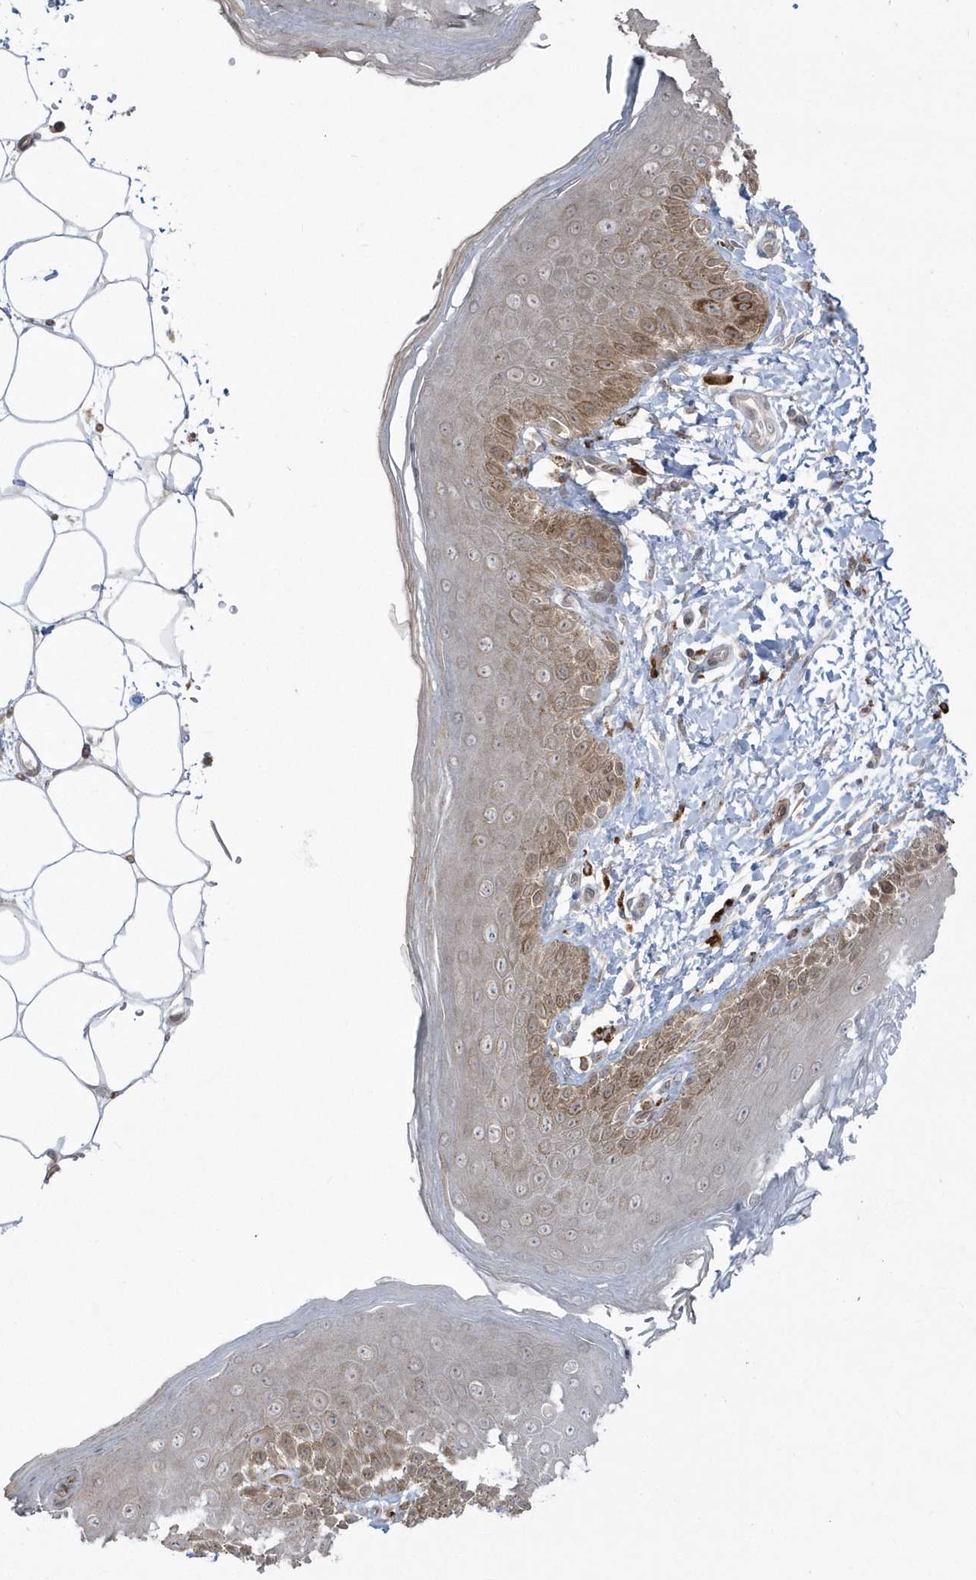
{"staining": {"intensity": "moderate", "quantity": ">75%", "location": "cytoplasmic/membranous"}, "tissue": "skin", "cell_type": "Epidermal cells", "image_type": "normal", "snomed": [{"axis": "morphology", "description": "Normal tissue, NOS"}, {"axis": "topography", "description": "Anal"}], "caption": "A brown stain labels moderate cytoplasmic/membranous staining of a protein in epidermal cells of normal skin.", "gene": "DHX57", "patient": {"sex": "male", "age": 44}}